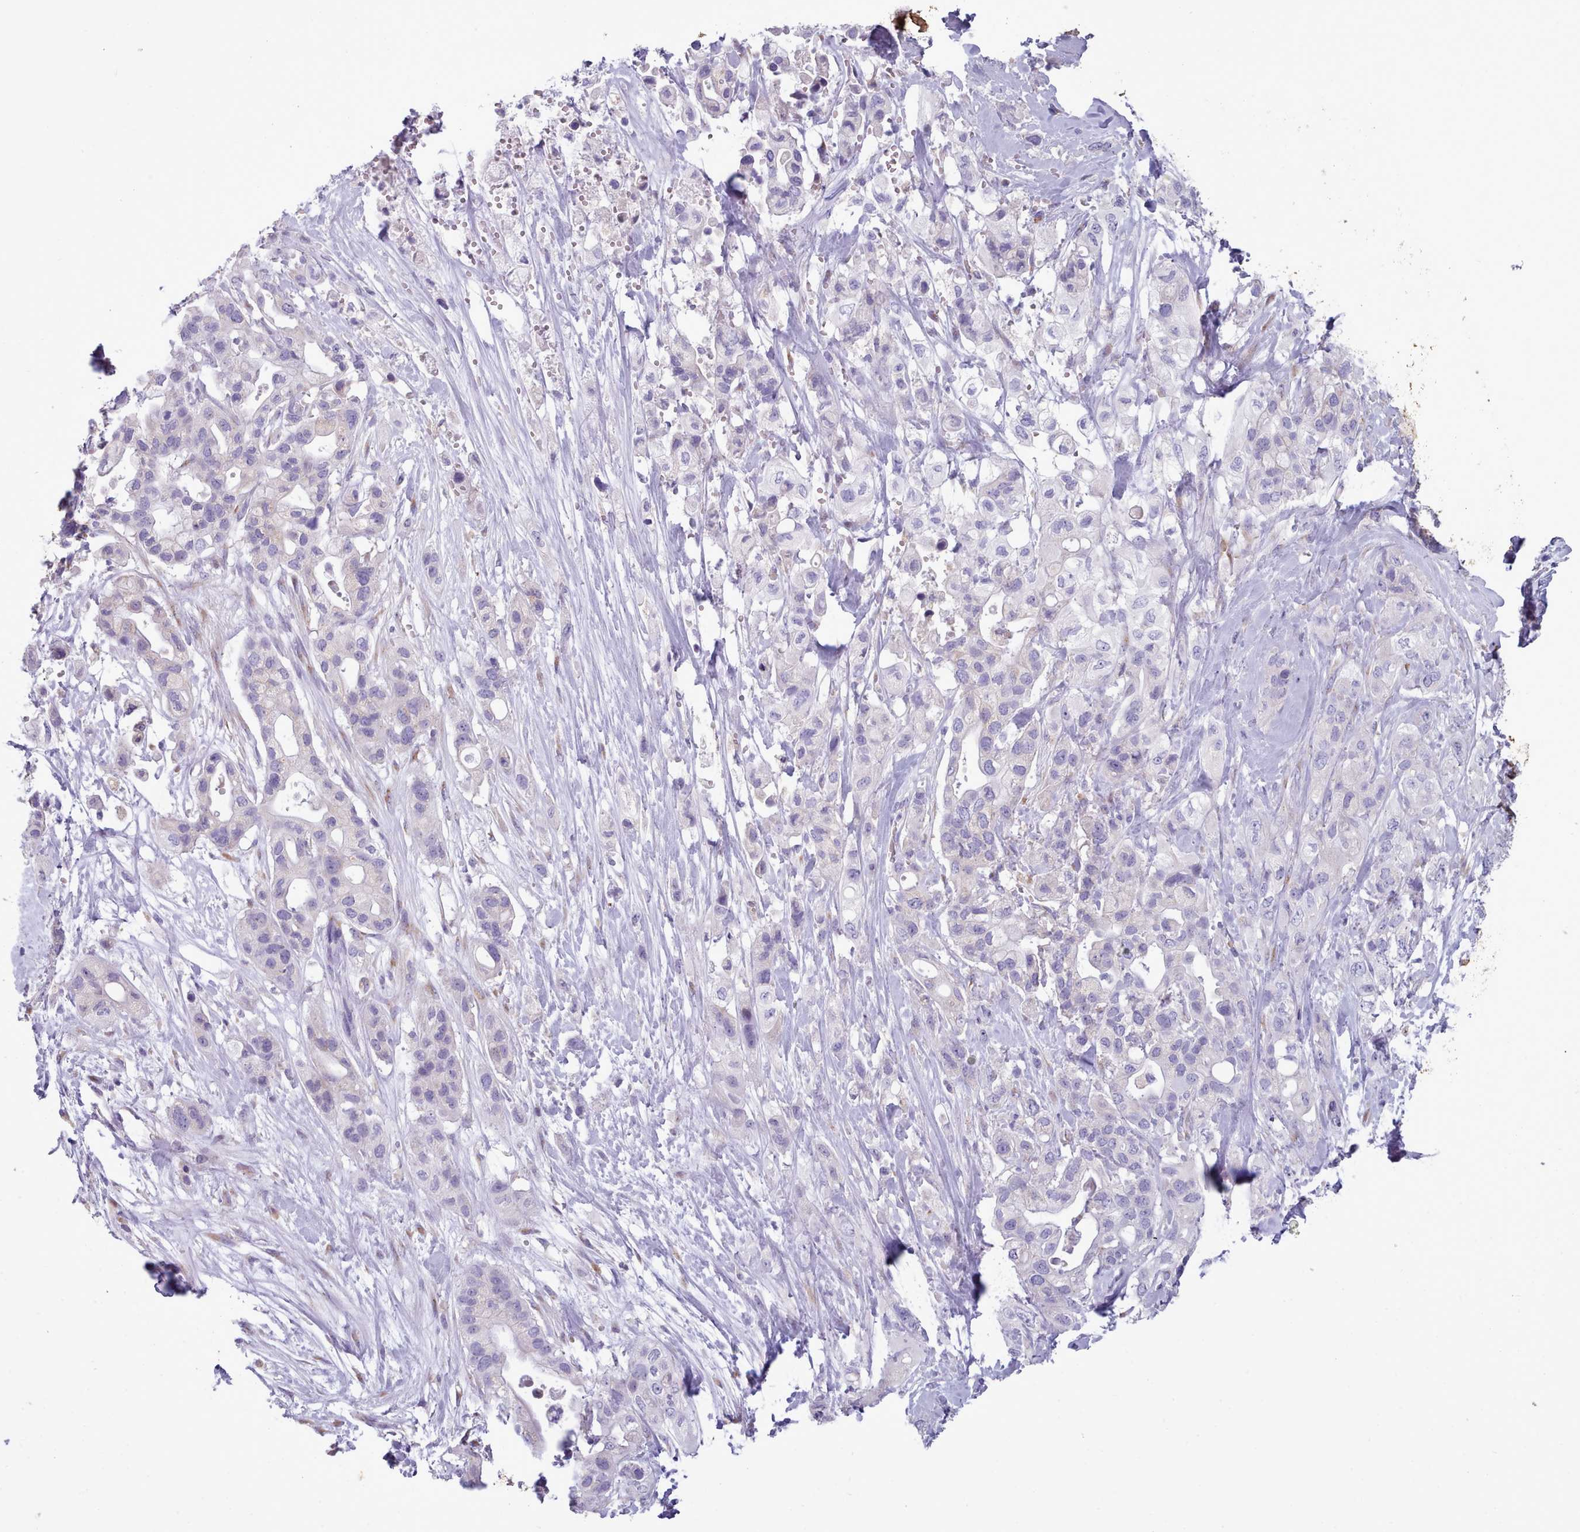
{"staining": {"intensity": "weak", "quantity": "<25%", "location": "cytoplasmic/membranous"}, "tissue": "pancreatic cancer", "cell_type": "Tumor cells", "image_type": "cancer", "snomed": [{"axis": "morphology", "description": "Adenocarcinoma, NOS"}, {"axis": "topography", "description": "Pancreas"}], "caption": "A micrograph of pancreatic cancer (adenocarcinoma) stained for a protein shows no brown staining in tumor cells. The staining was performed using DAB to visualize the protein expression in brown, while the nuclei were stained in blue with hematoxylin (Magnification: 20x).", "gene": "MYRFL", "patient": {"sex": "male", "age": 44}}